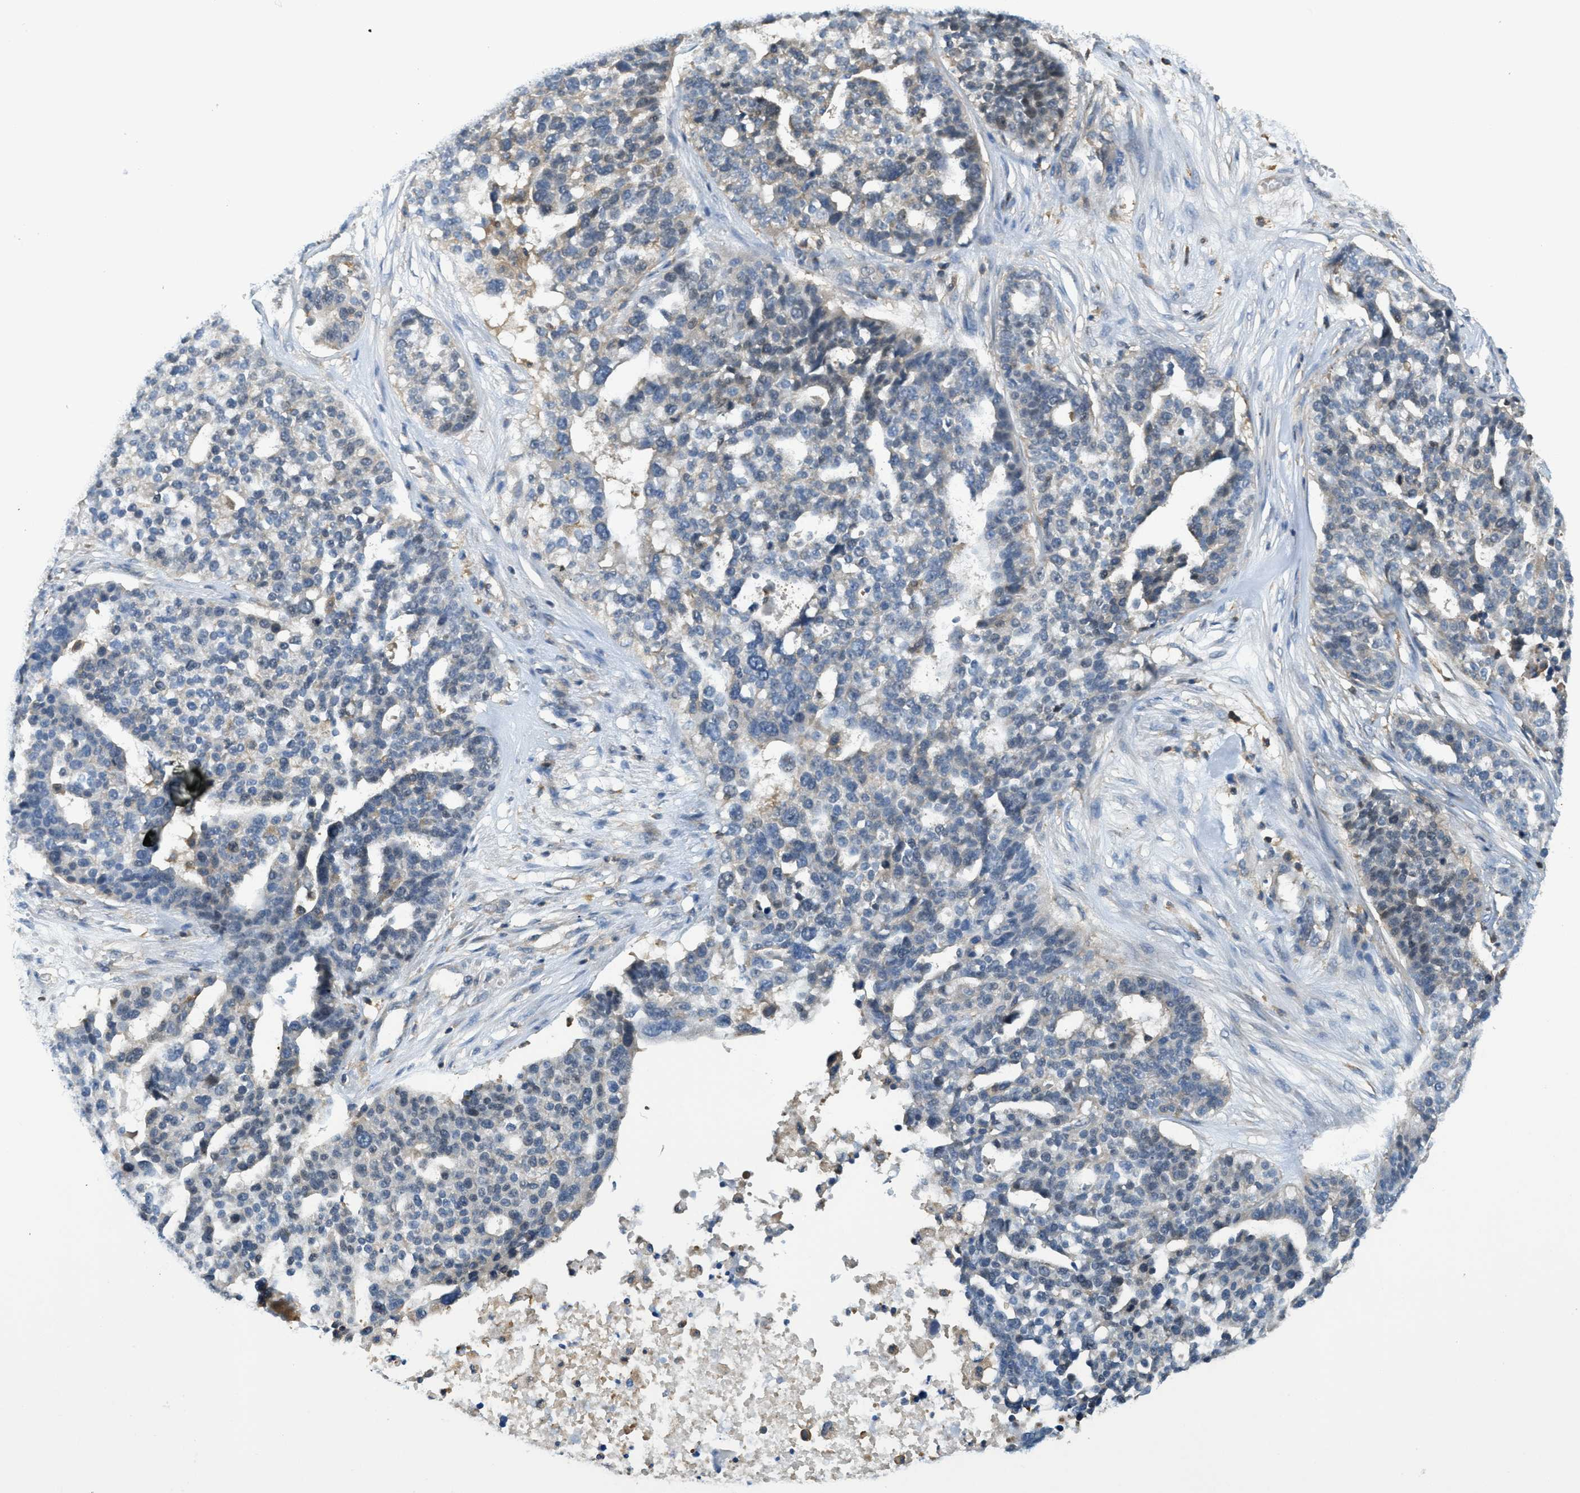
{"staining": {"intensity": "weak", "quantity": "<25%", "location": "cytoplasmic/membranous"}, "tissue": "ovarian cancer", "cell_type": "Tumor cells", "image_type": "cancer", "snomed": [{"axis": "morphology", "description": "Cystadenocarcinoma, serous, NOS"}, {"axis": "topography", "description": "Ovary"}], "caption": "Immunohistochemistry micrograph of ovarian cancer (serous cystadenocarcinoma) stained for a protein (brown), which demonstrates no staining in tumor cells.", "gene": "GRIK2", "patient": {"sex": "female", "age": 59}}